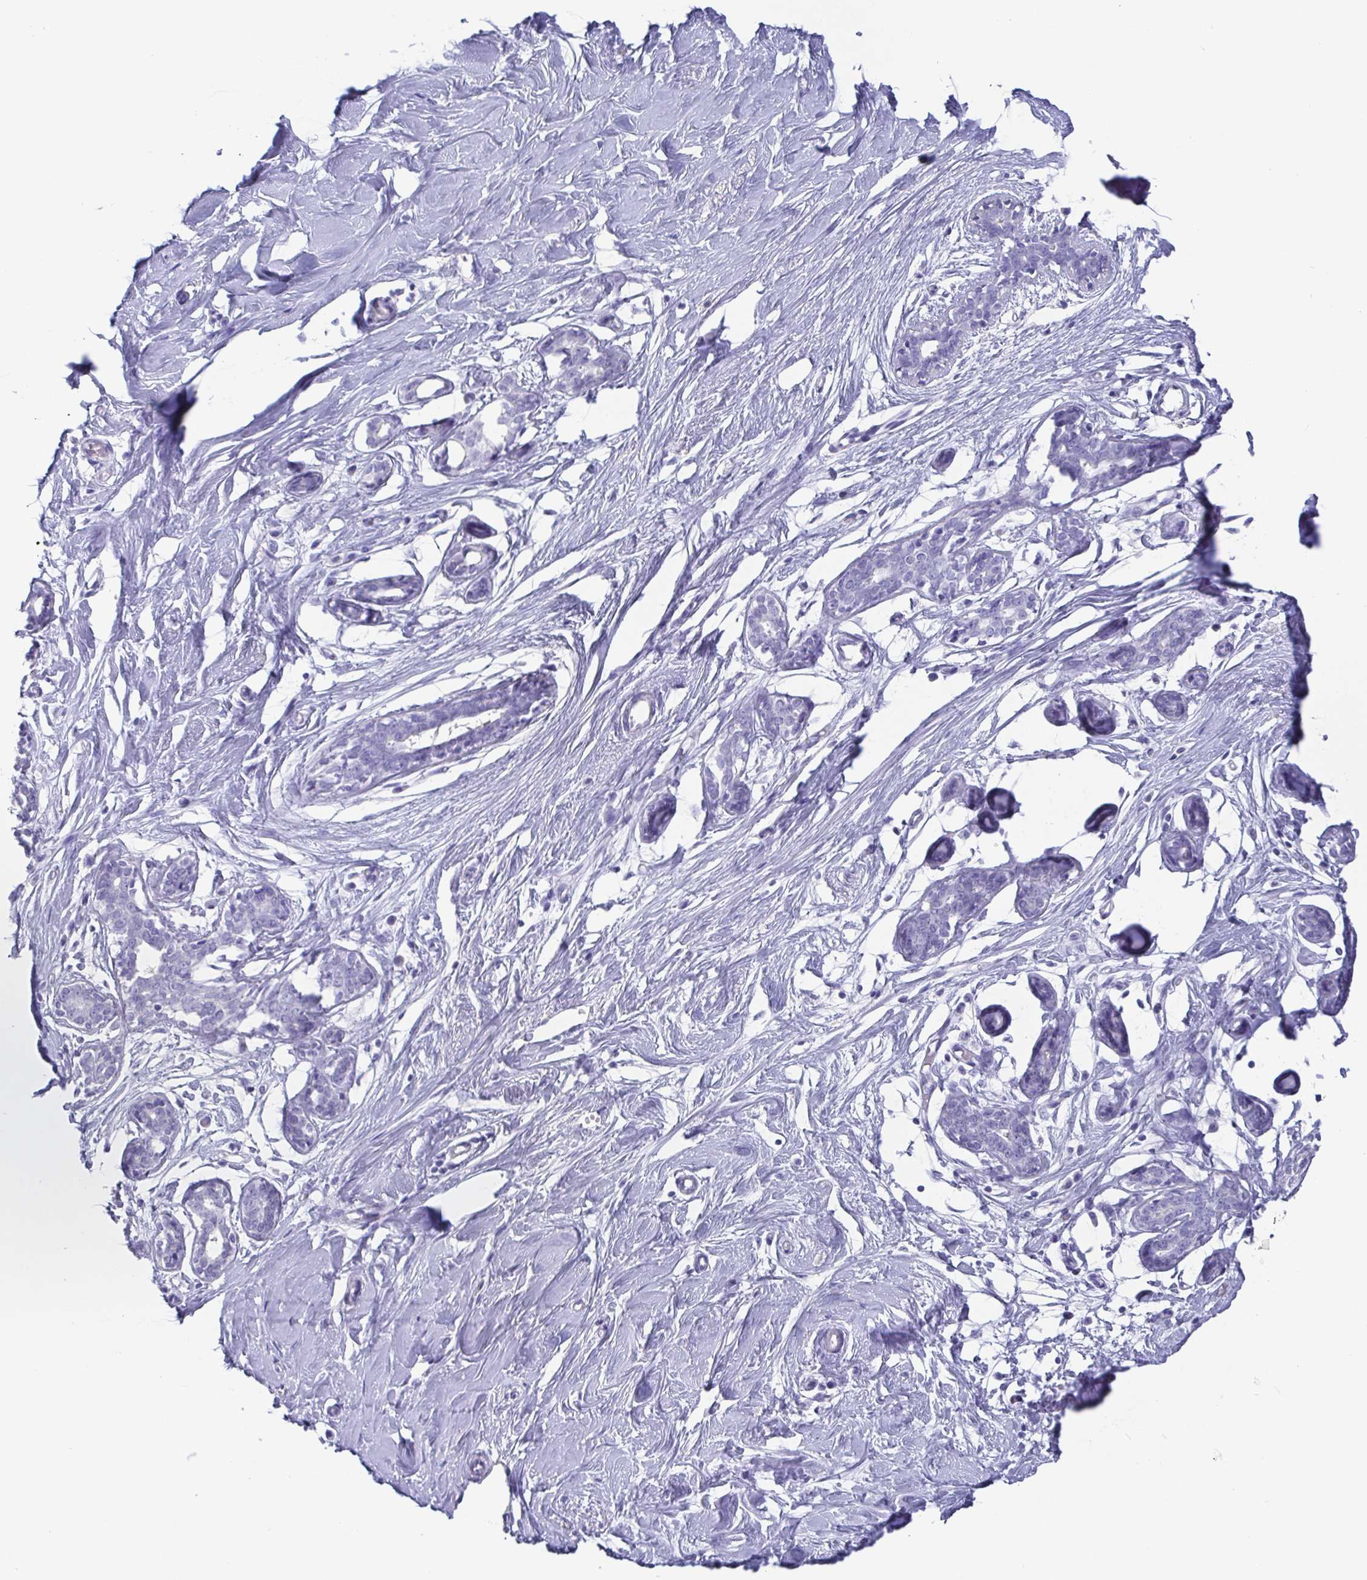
{"staining": {"intensity": "negative", "quantity": "none", "location": "none"}, "tissue": "breast", "cell_type": "Adipocytes", "image_type": "normal", "snomed": [{"axis": "morphology", "description": "Normal tissue, NOS"}, {"axis": "topography", "description": "Breast"}], "caption": "This is a image of immunohistochemistry staining of normal breast, which shows no expression in adipocytes.", "gene": "SCGN", "patient": {"sex": "female", "age": 27}}